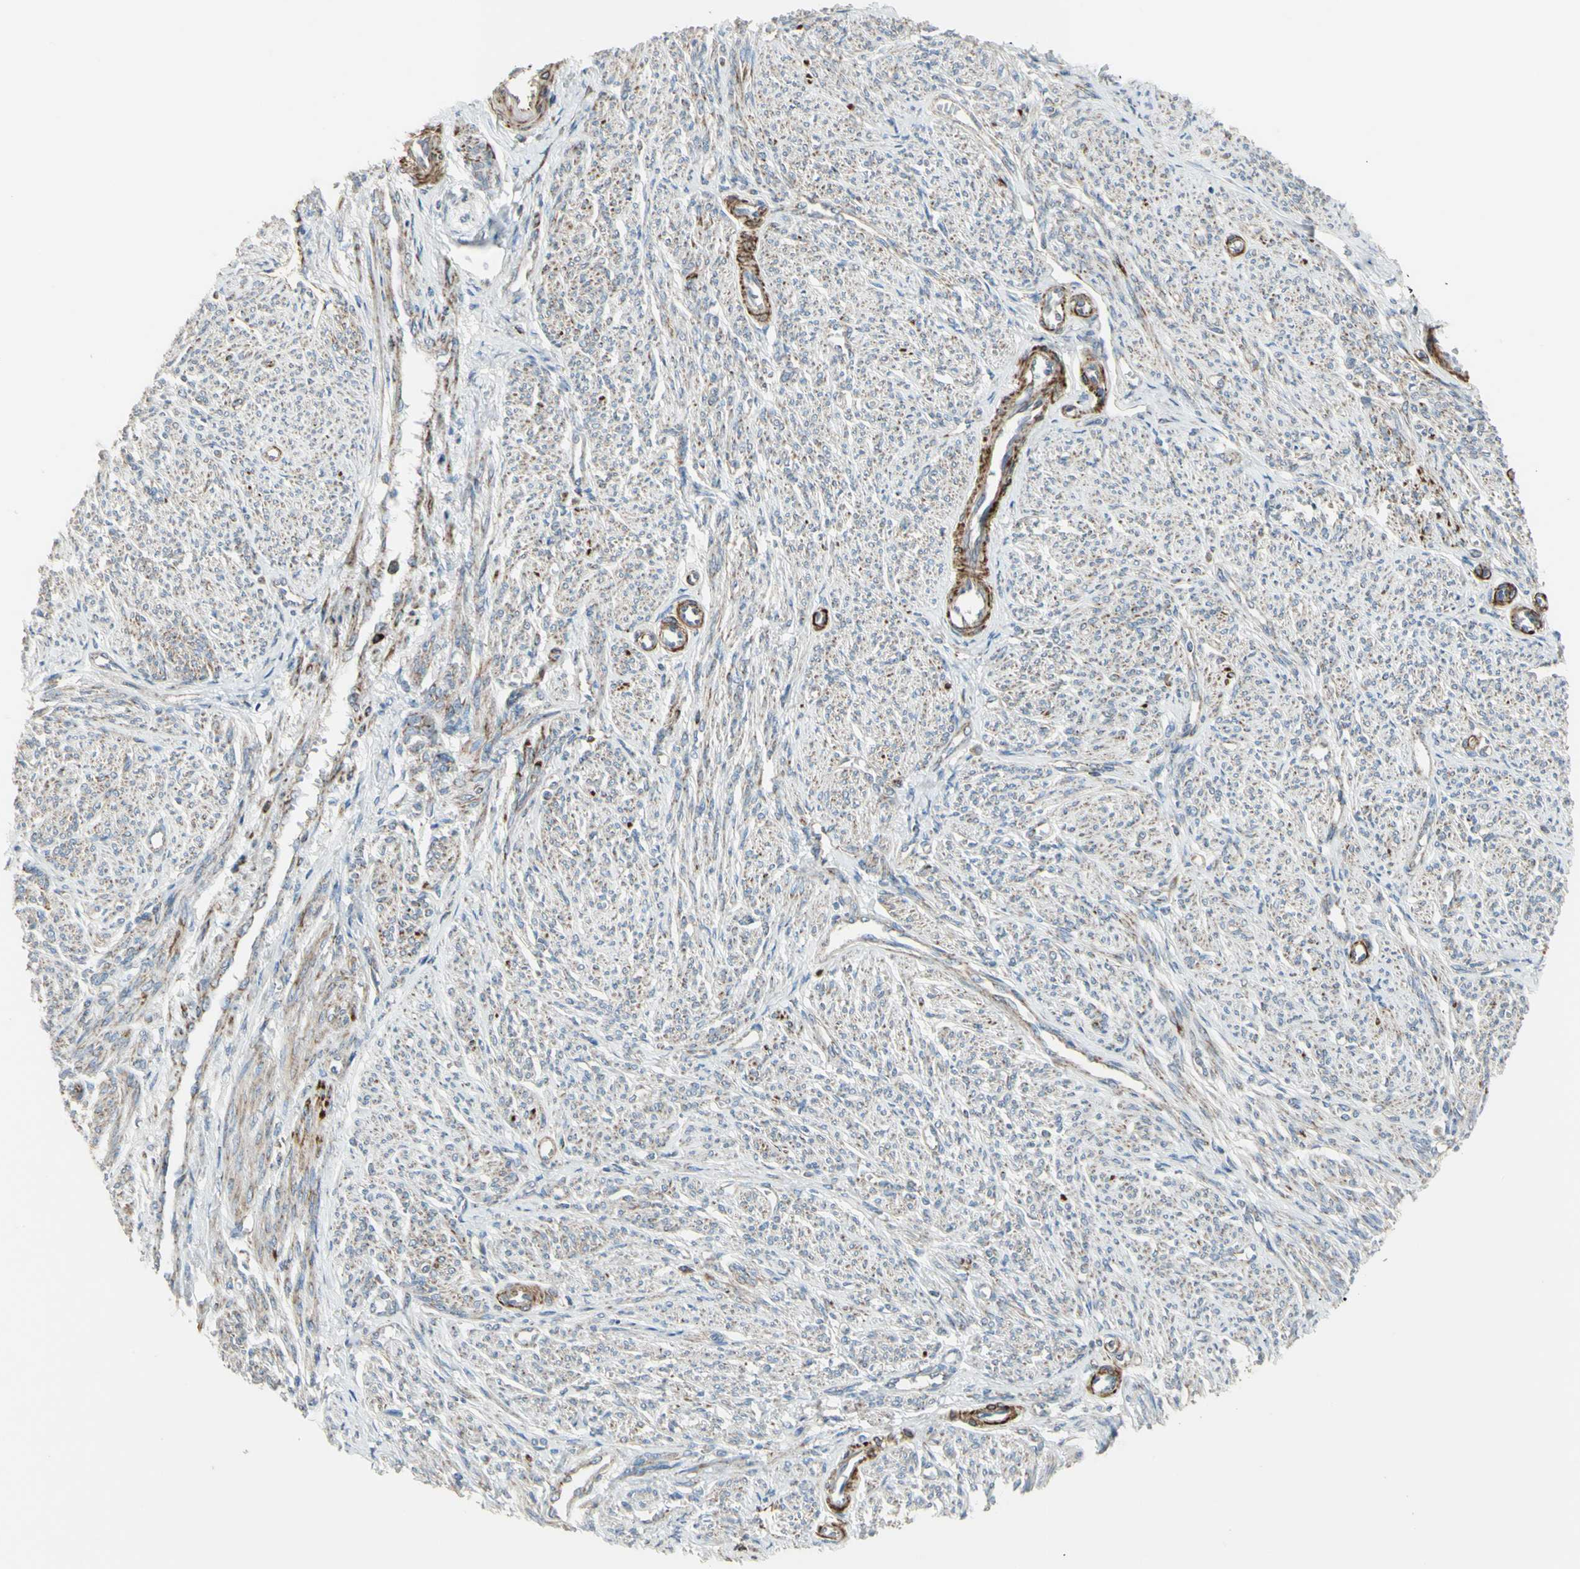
{"staining": {"intensity": "moderate", "quantity": ">75%", "location": "cytoplasmic/membranous"}, "tissue": "smooth muscle", "cell_type": "Smooth muscle cells", "image_type": "normal", "snomed": [{"axis": "morphology", "description": "Normal tissue, NOS"}, {"axis": "topography", "description": "Smooth muscle"}], "caption": "Smooth muscle stained with DAB (3,3'-diaminobenzidine) immunohistochemistry exhibits medium levels of moderate cytoplasmic/membranous expression in about >75% of smooth muscle cells. The protein is stained brown, and the nuclei are stained in blue (DAB (3,3'-diaminobenzidine) IHC with brightfield microscopy, high magnification).", "gene": "FAM171B", "patient": {"sex": "female", "age": 65}}